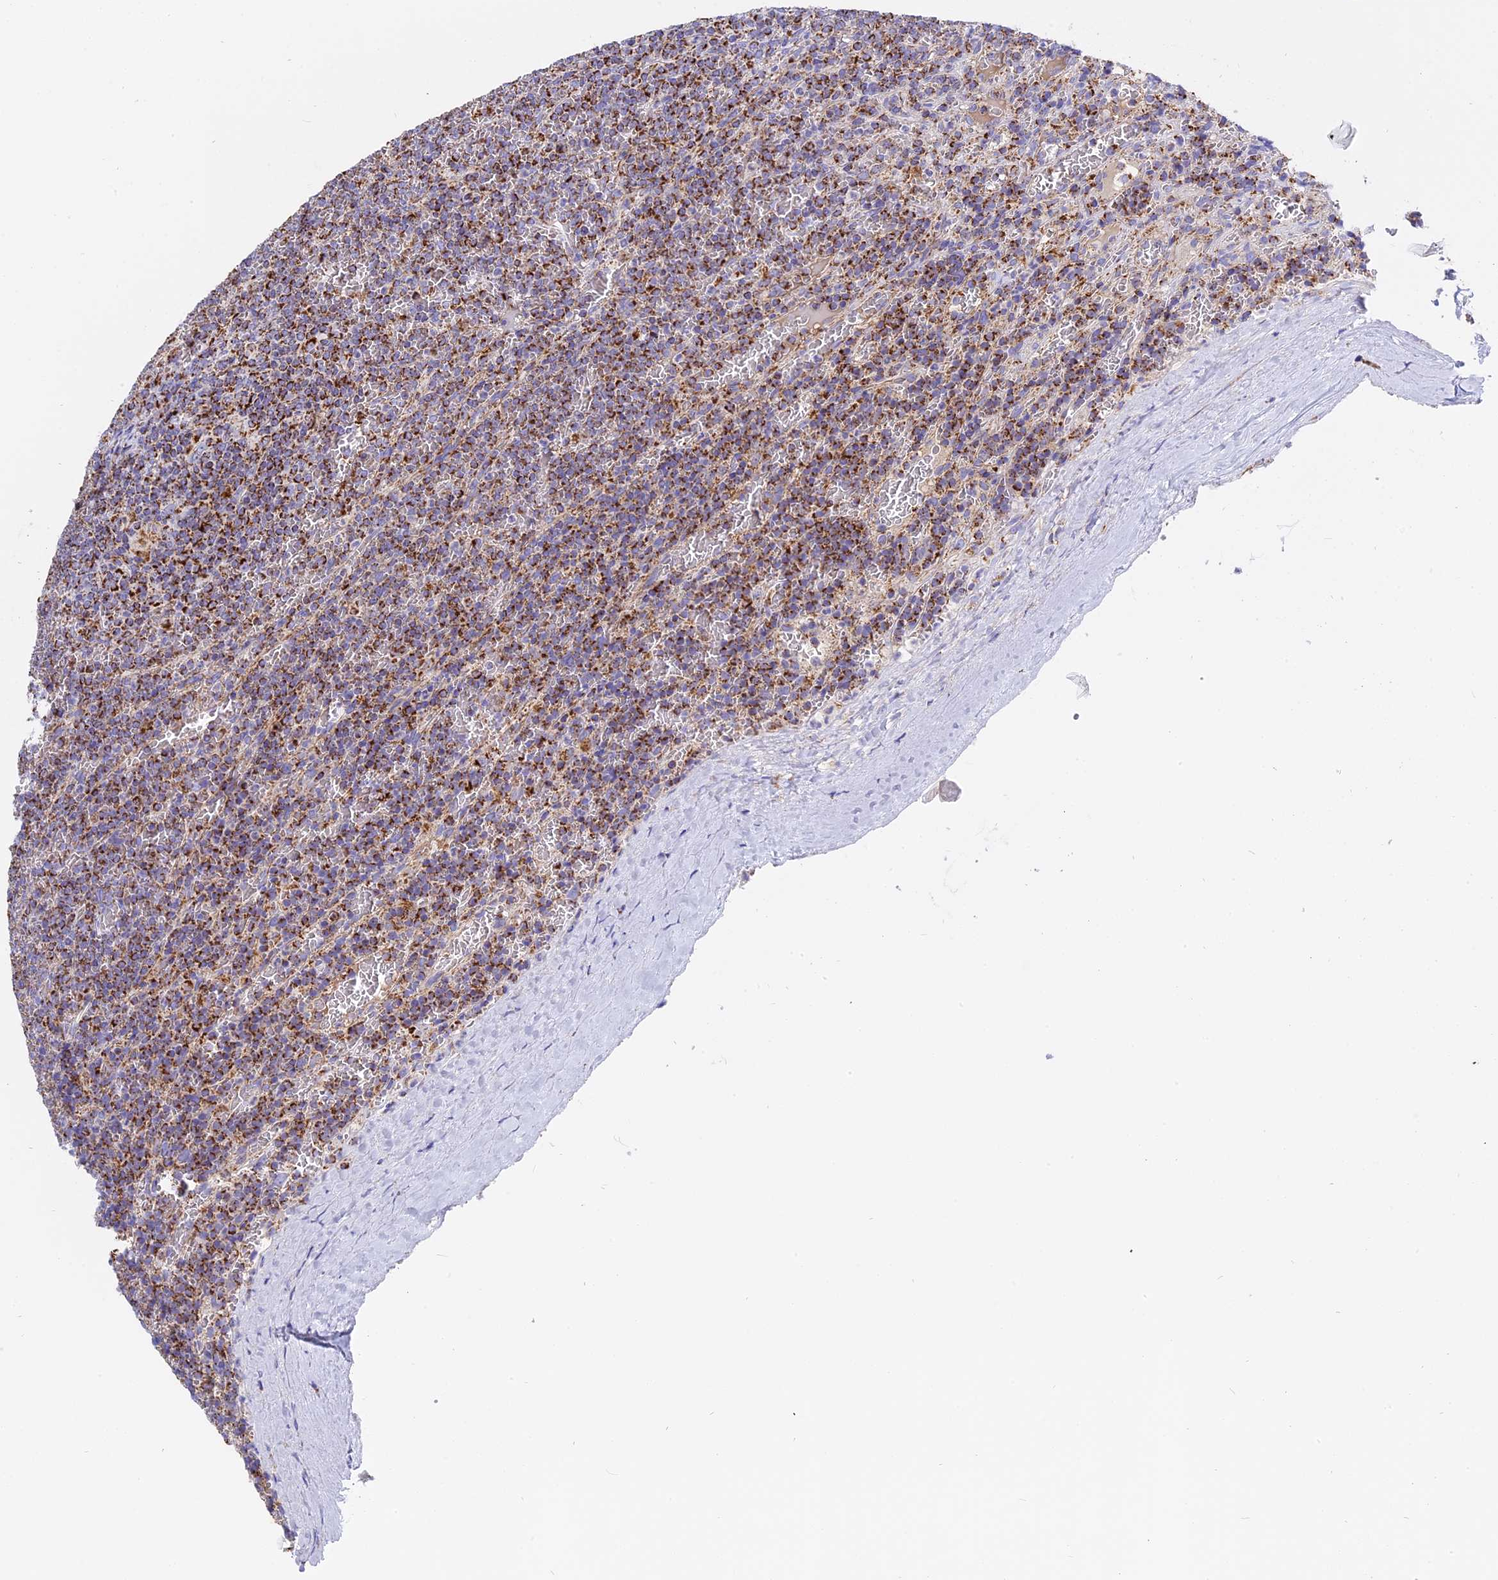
{"staining": {"intensity": "strong", "quantity": ">75%", "location": "cytoplasmic/membranous"}, "tissue": "lymphoma", "cell_type": "Tumor cells", "image_type": "cancer", "snomed": [{"axis": "morphology", "description": "Malignant lymphoma, non-Hodgkin's type, Low grade"}, {"axis": "topography", "description": "Spleen"}], "caption": "Lymphoma stained with DAB IHC exhibits high levels of strong cytoplasmic/membranous expression in about >75% of tumor cells.", "gene": "MRPS34", "patient": {"sex": "female", "age": 19}}